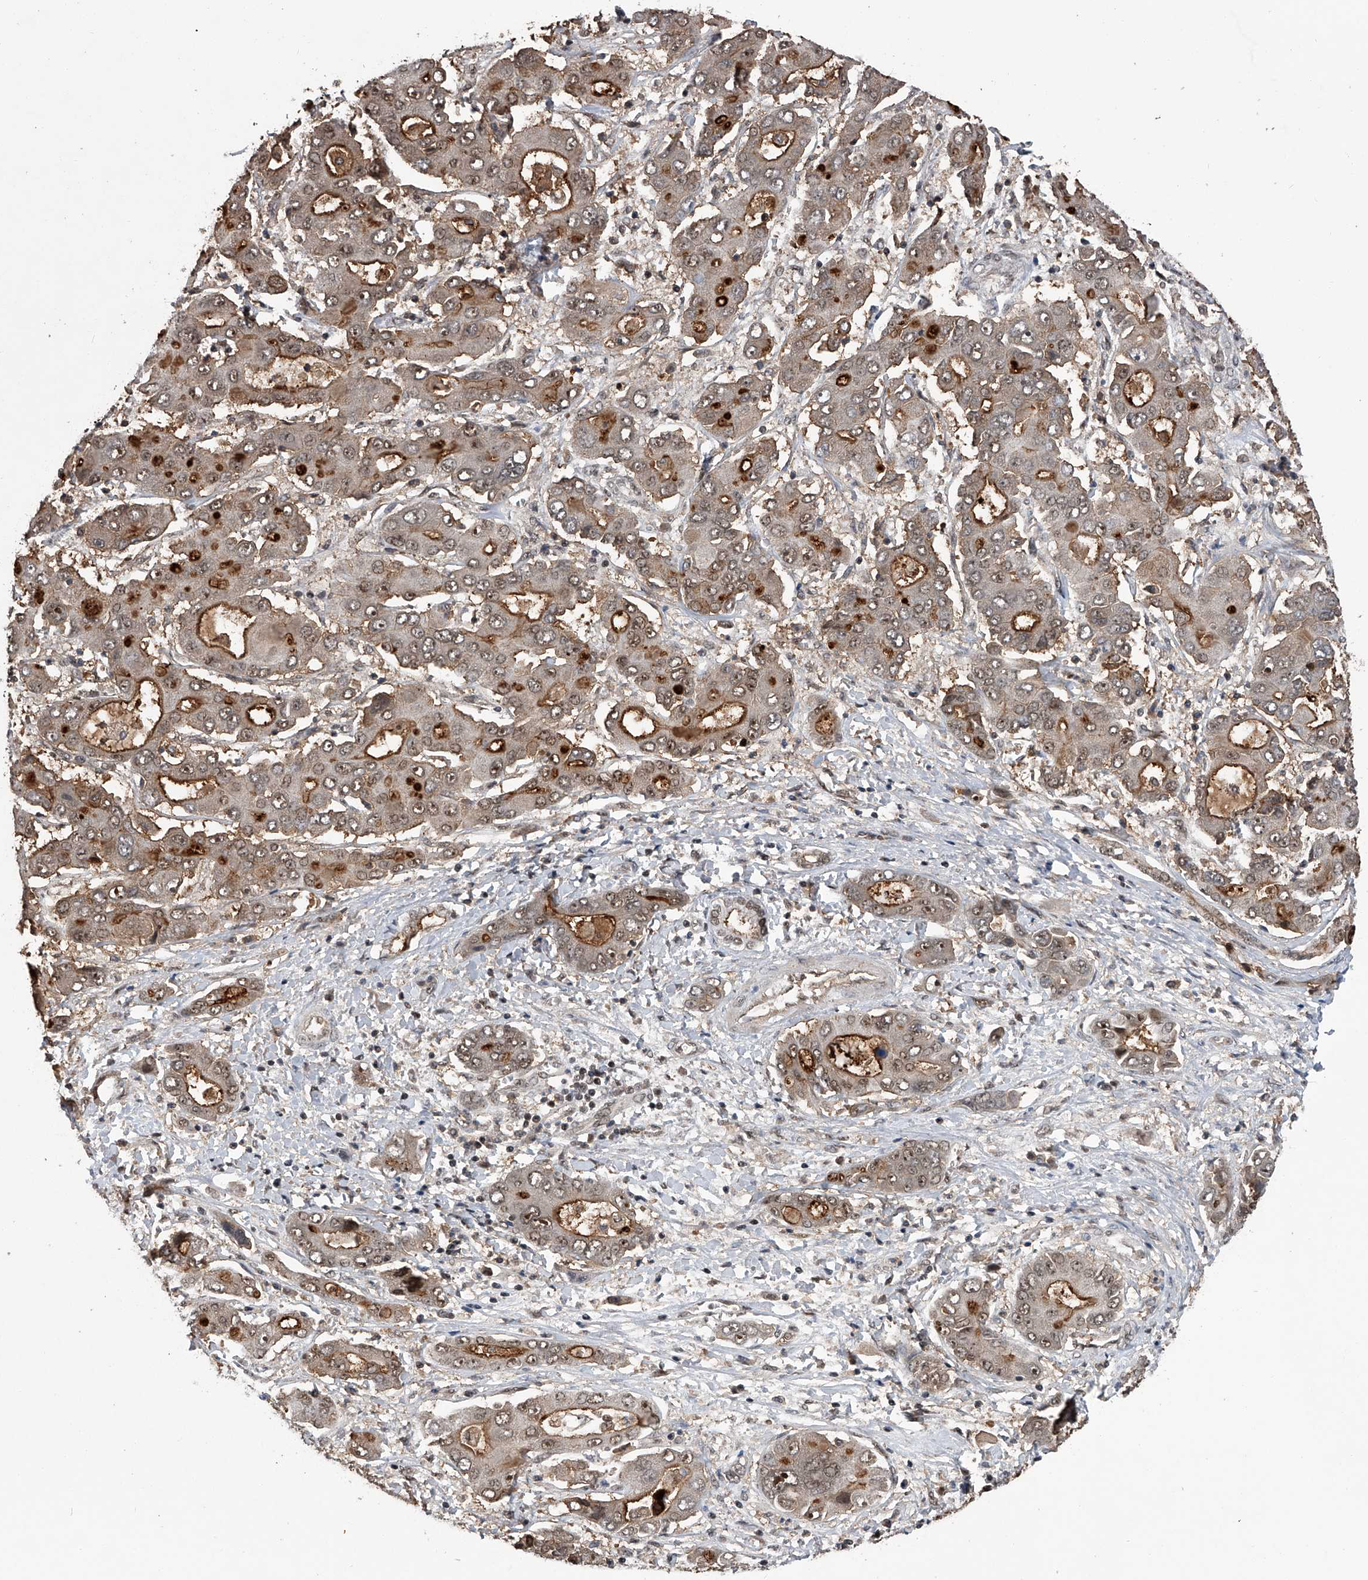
{"staining": {"intensity": "strong", "quantity": "<25%", "location": "cytoplasmic/membranous"}, "tissue": "liver cancer", "cell_type": "Tumor cells", "image_type": "cancer", "snomed": [{"axis": "morphology", "description": "Cholangiocarcinoma"}, {"axis": "topography", "description": "Liver"}], "caption": "Protein analysis of liver cancer (cholangiocarcinoma) tissue exhibits strong cytoplasmic/membranous positivity in about <25% of tumor cells. Nuclei are stained in blue.", "gene": "SLC12A8", "patient": {"sex": "male", "age": 67}}